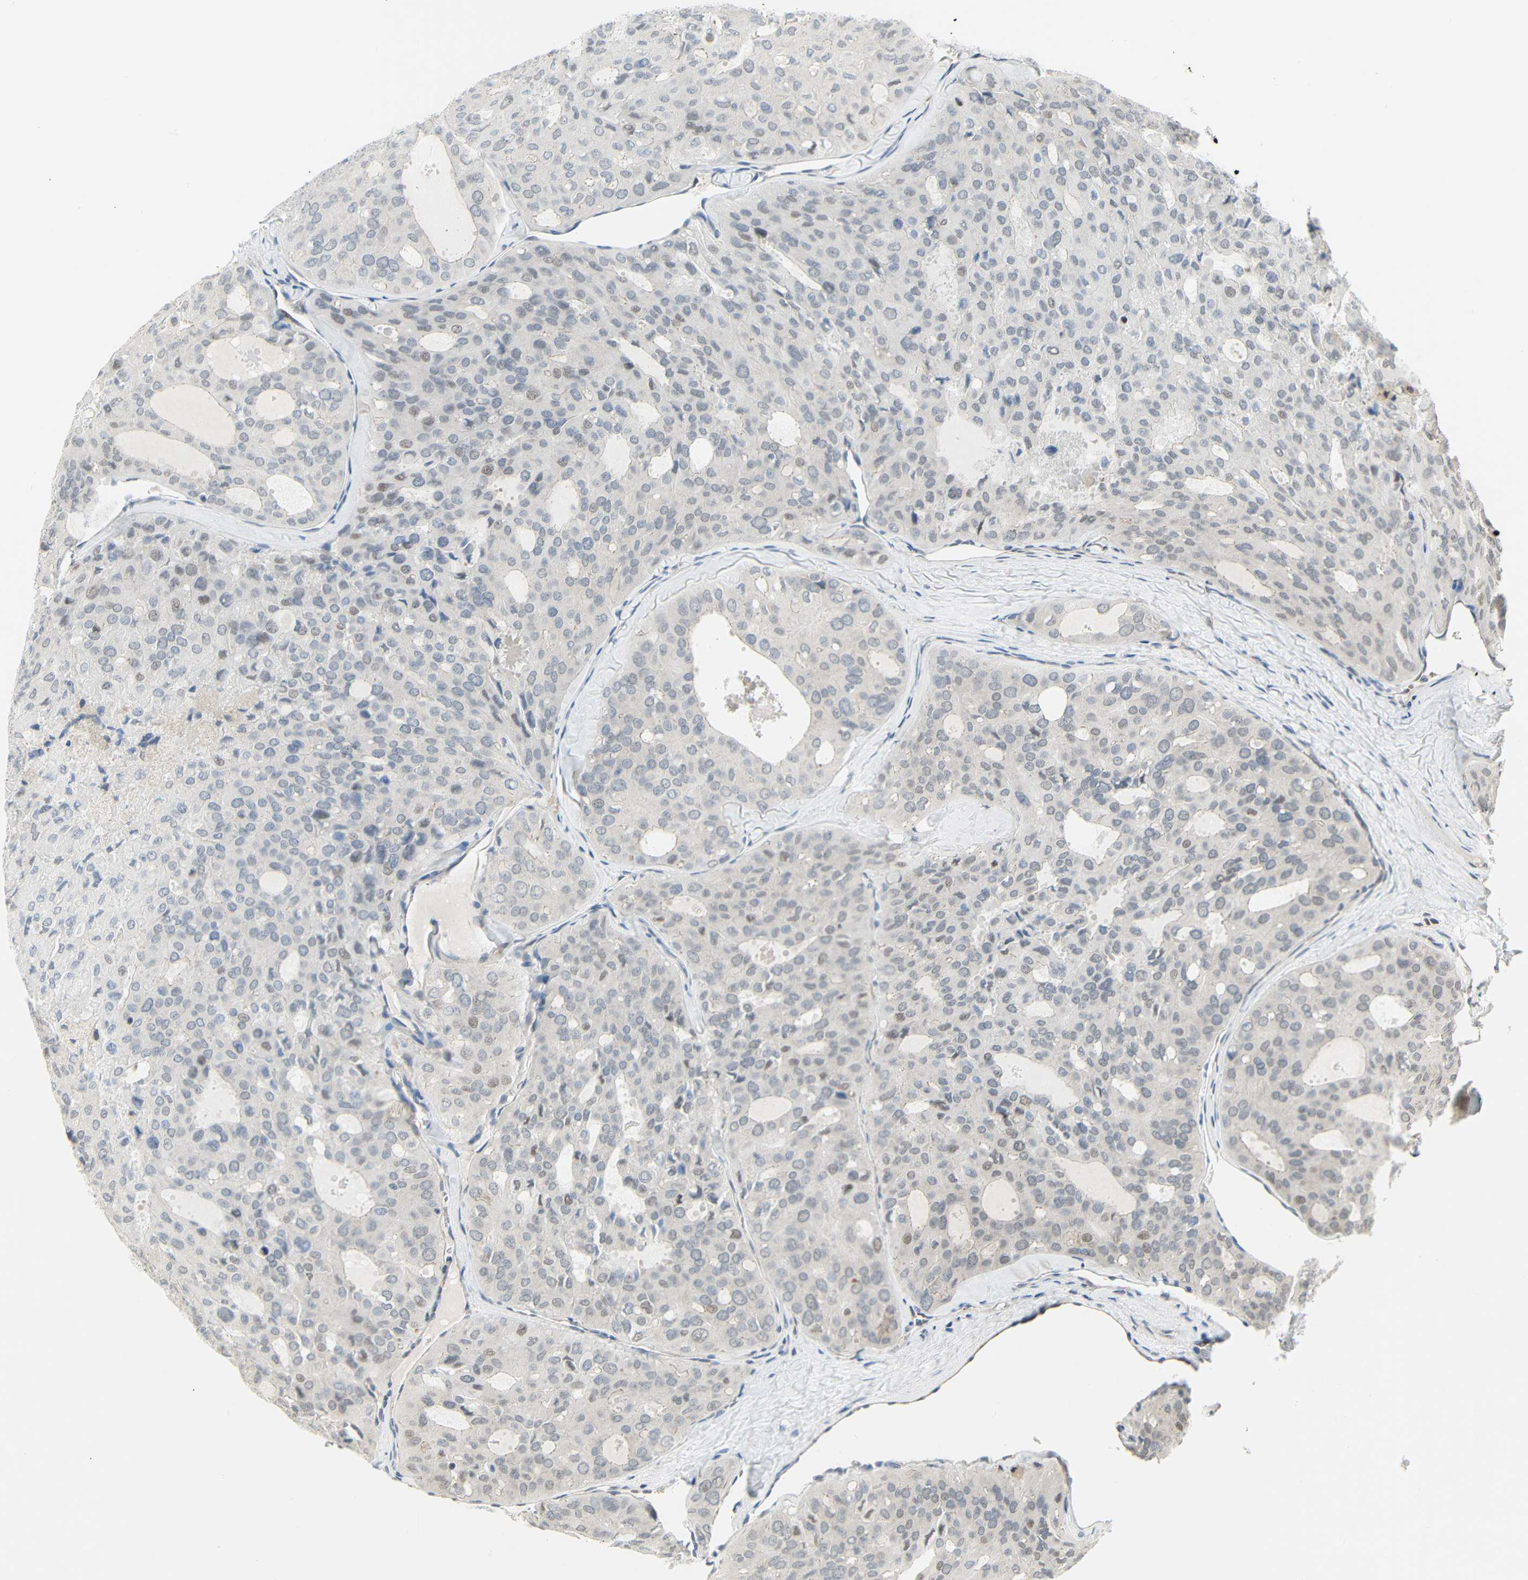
{"staining": {"intensity": "weak", "quantity": "<25%", "location": "nuclear"}, "tissue": "thyroid cancer", "cell_type": "Tumor cells", "image_type": "cancer", "snomed": [{"axis": "morphology", "description": "Follicular adenoma carcinoma, NOS"}, {"axis": "topography", "description": "Thyroid gland"}], "caption": "This is a histopathology image of immunohistochemistry staining of follicular adenoma carcinoma (thyroid), which shows no expression in tumor cells.", "gene": "IMPG2", "patient": {"sex": "male", "age": 75}}